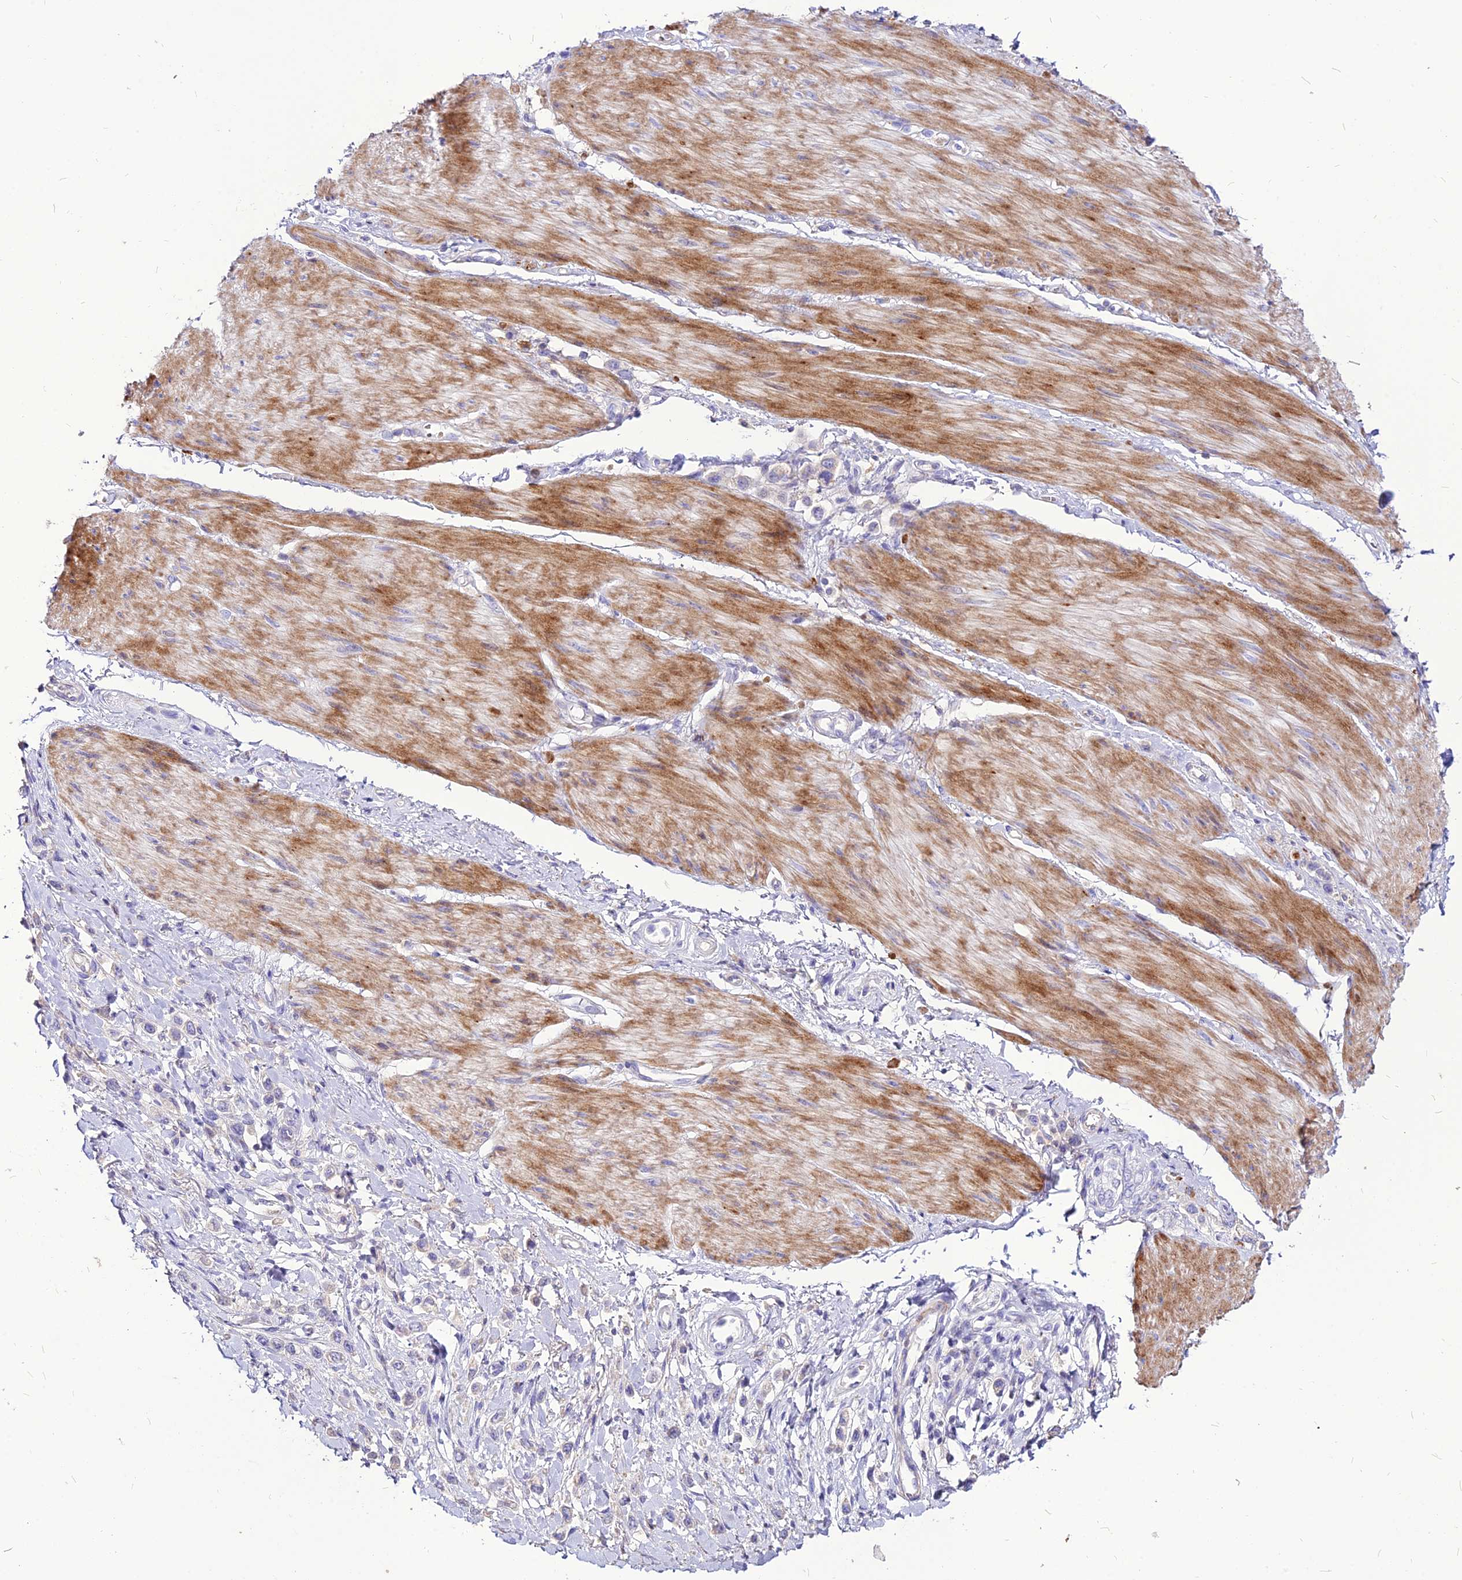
{"staining": {"intensity": "negative", "quantity": "none", "location": "none"}, "tissue": "stomach cancer", "cell_type": "Tumor cells", "image_type": "cancer", "snomed": [{"axis": "morphology", "description": "Adenocarcinoma, NOS"}, {"axis": "topography", "description": "Stomach"}], "caption": "The immunohistochemistry histopathology image has no significant expression in tumor cells of adenocarcinoma (stomach) tissue. (DAB (3,3'-diaminobenzidine) IHC, high magnification).", "gene": "RIMOC1", "patient": {"sex": "female", "age": 65}}